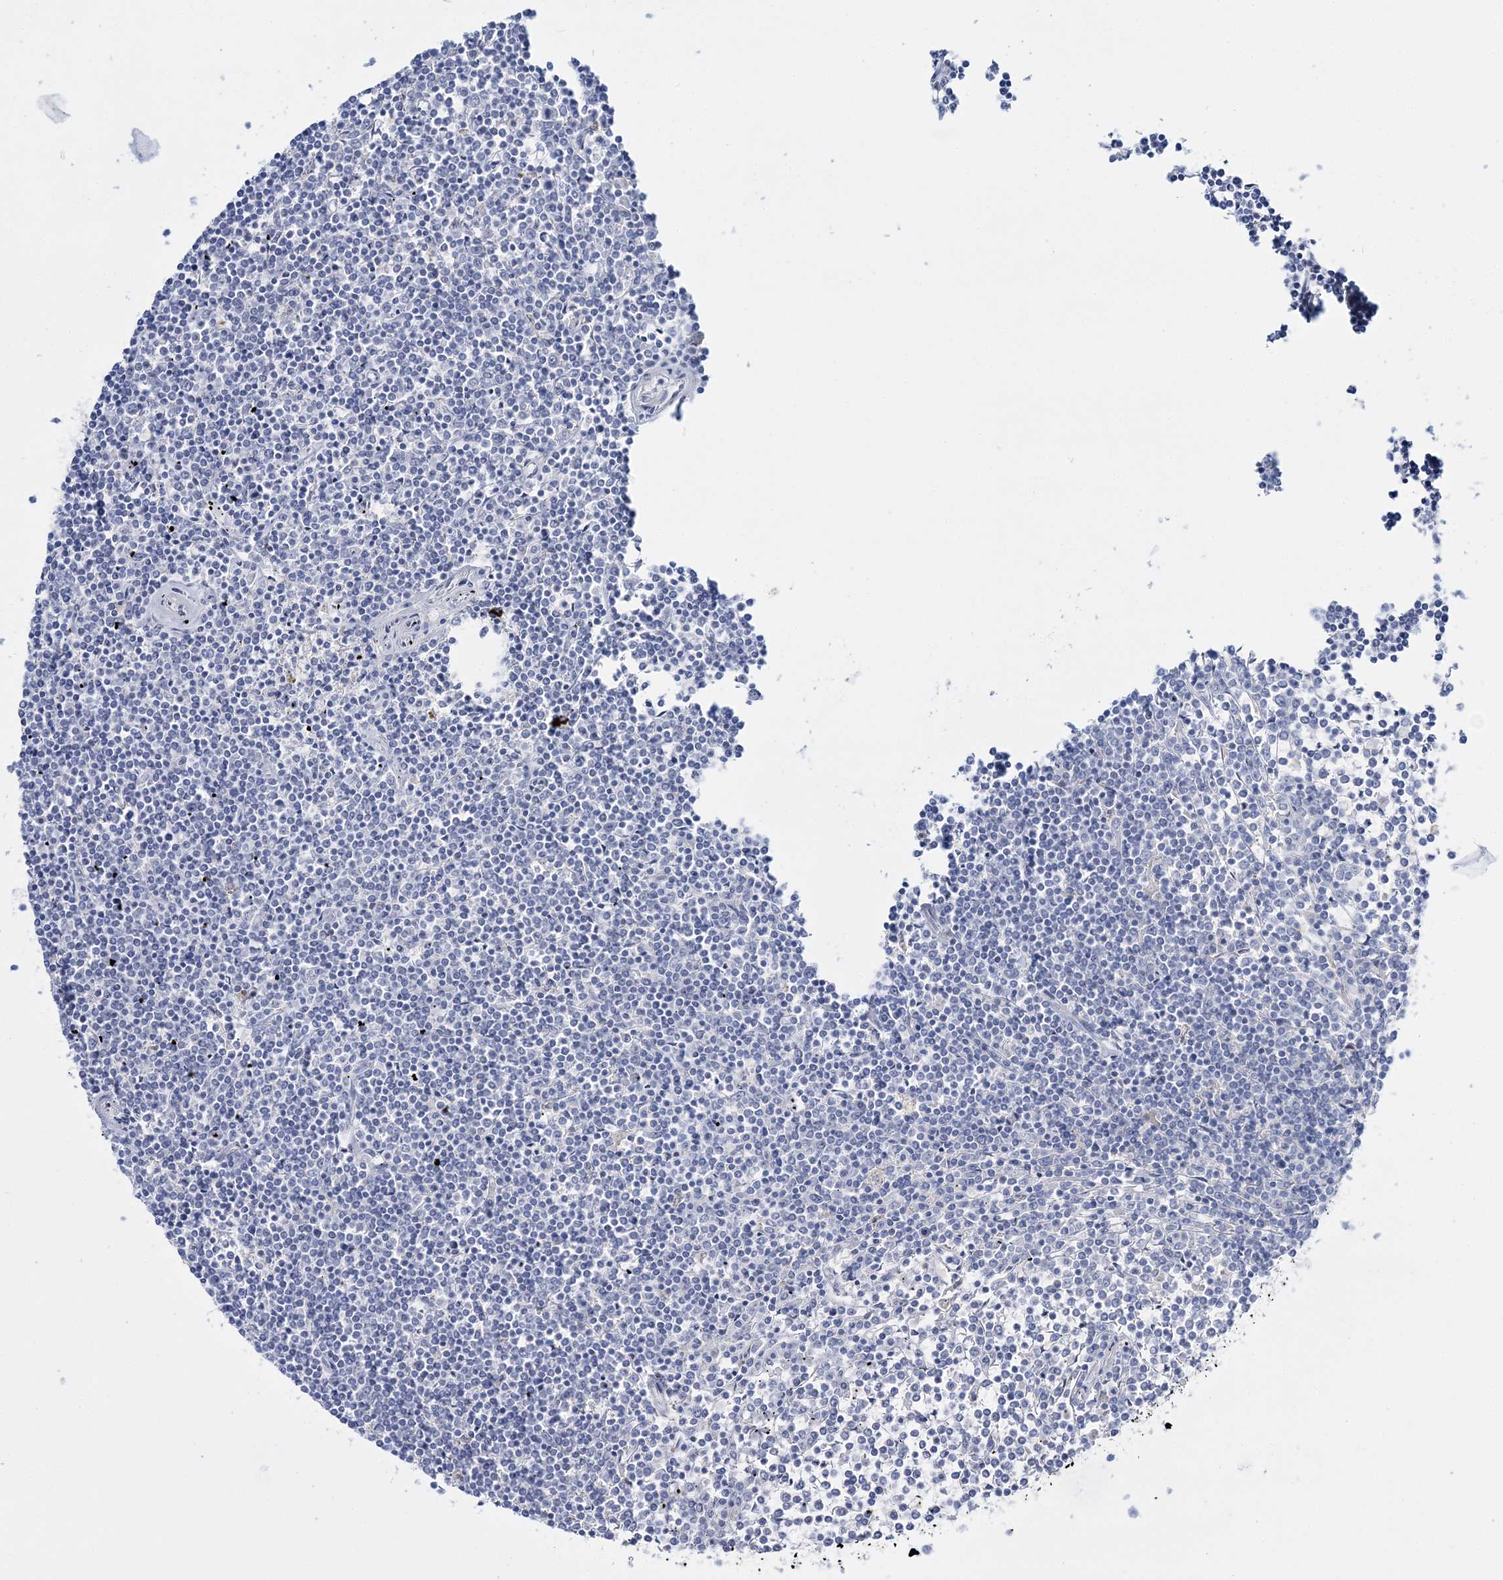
{"staining": {"intensity": "negative", "quantity": "none", "location": "none"}, "tissue": "lymphoma", "cell_type": "Tumor cells", "image_type": "cancer", "snomed": [{"axis": "morphology", "description": "Malignant lymphoma, non-Hodgkin's type, Low grade"}, {"axis": "topography", "description": "Spleen"}], "caption": "Tumor cells are negative for brown protein staining in lymphoma.", "gene": "WDSUB1", "patient": {"sex": "female", "age": 19}}